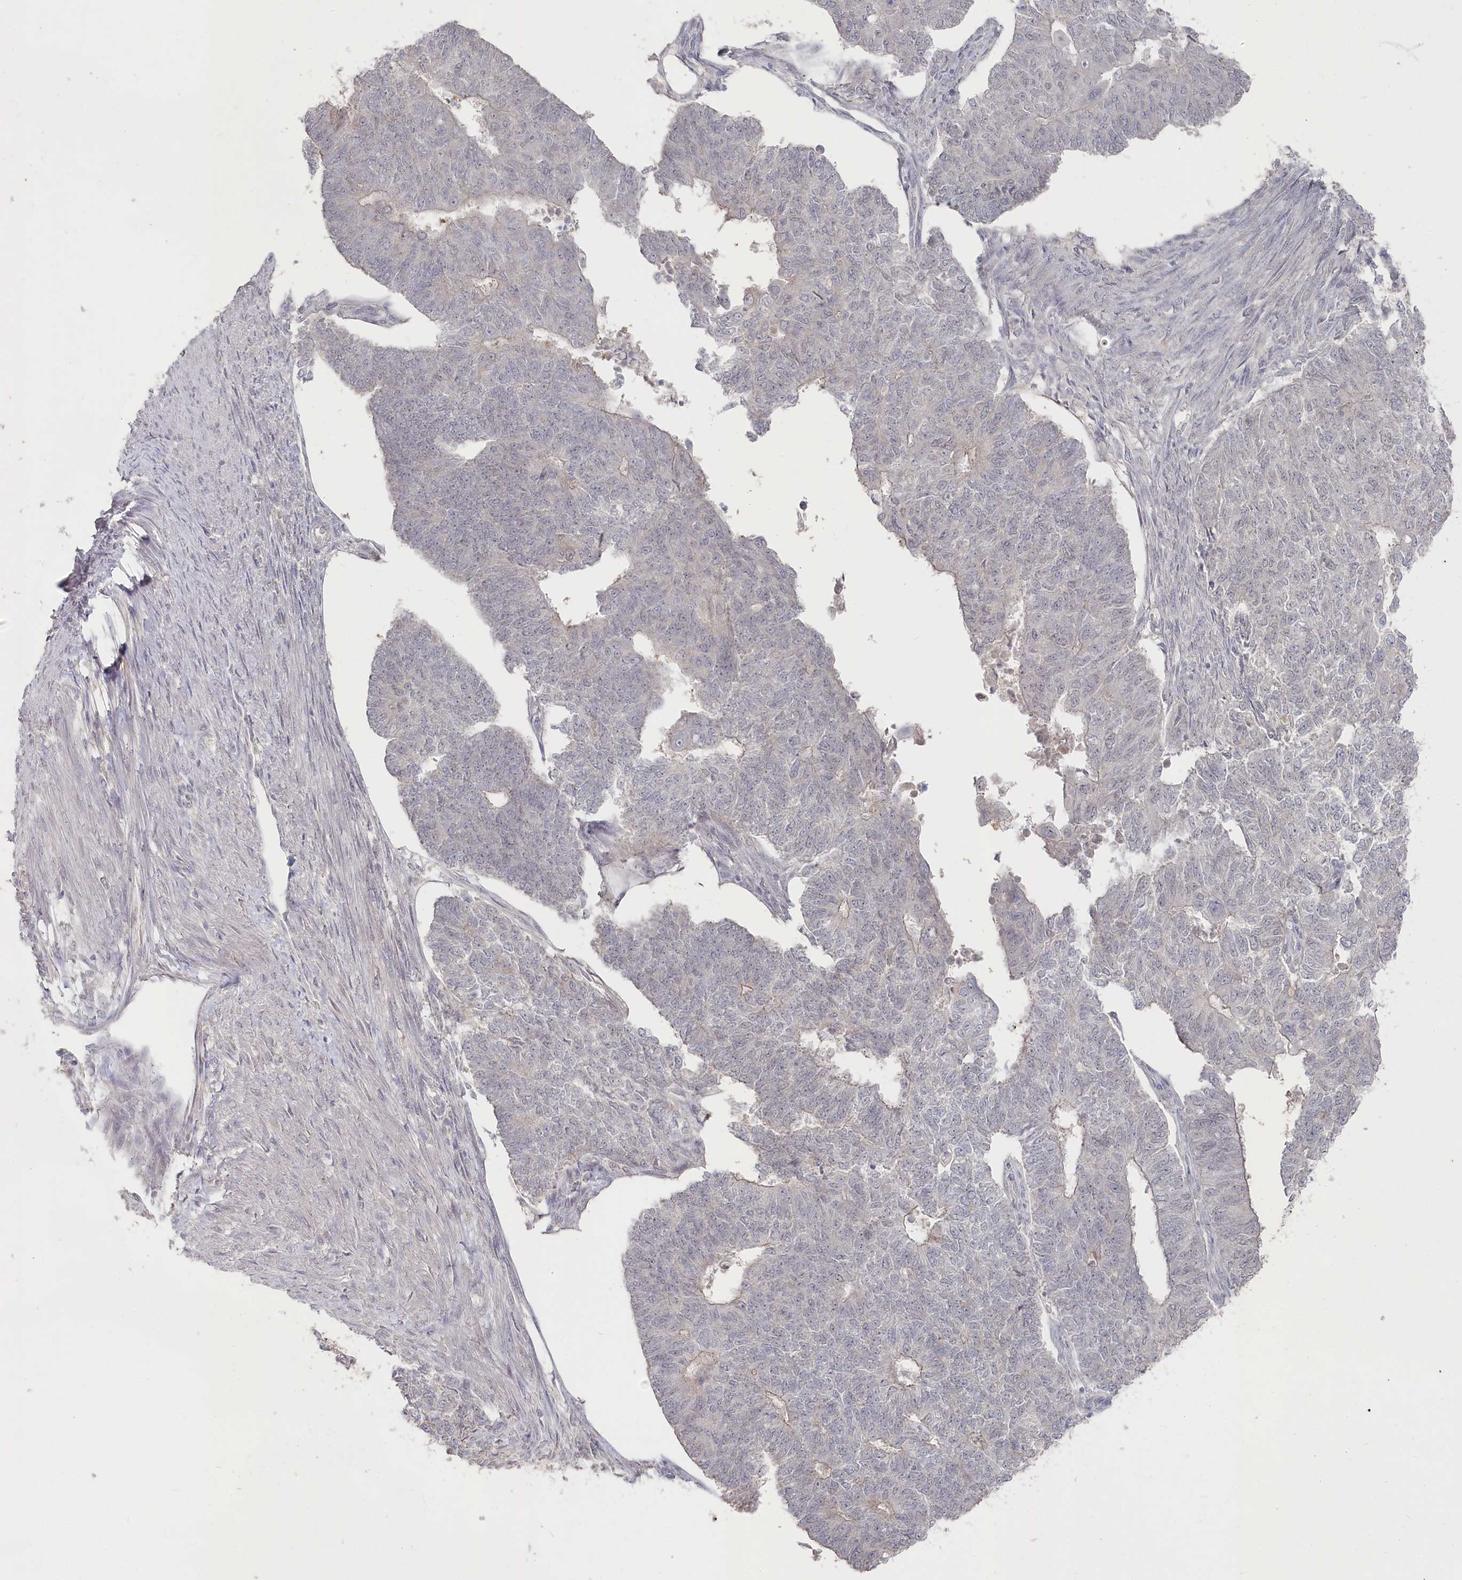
{"staining": {"intensity": "negative", "quantity": "none", "location": "none"}, "tissue": "endometrial cancer", "cell_type": "Tumor cells", "image_type": "cancer", "snomed": [{"axis": "morphology", "description": "Adenocarcinoma, NOS"}, {"axis": "topography", "description": "Endometrium"}], "caption": "This is an immunohistochemistry photomicrograph of human adenocarcinoma (endometrial). There is no expression in tumor cells.", "gene": "TGFBRAP1", "patient": {"sex": "female", "age": 32}}